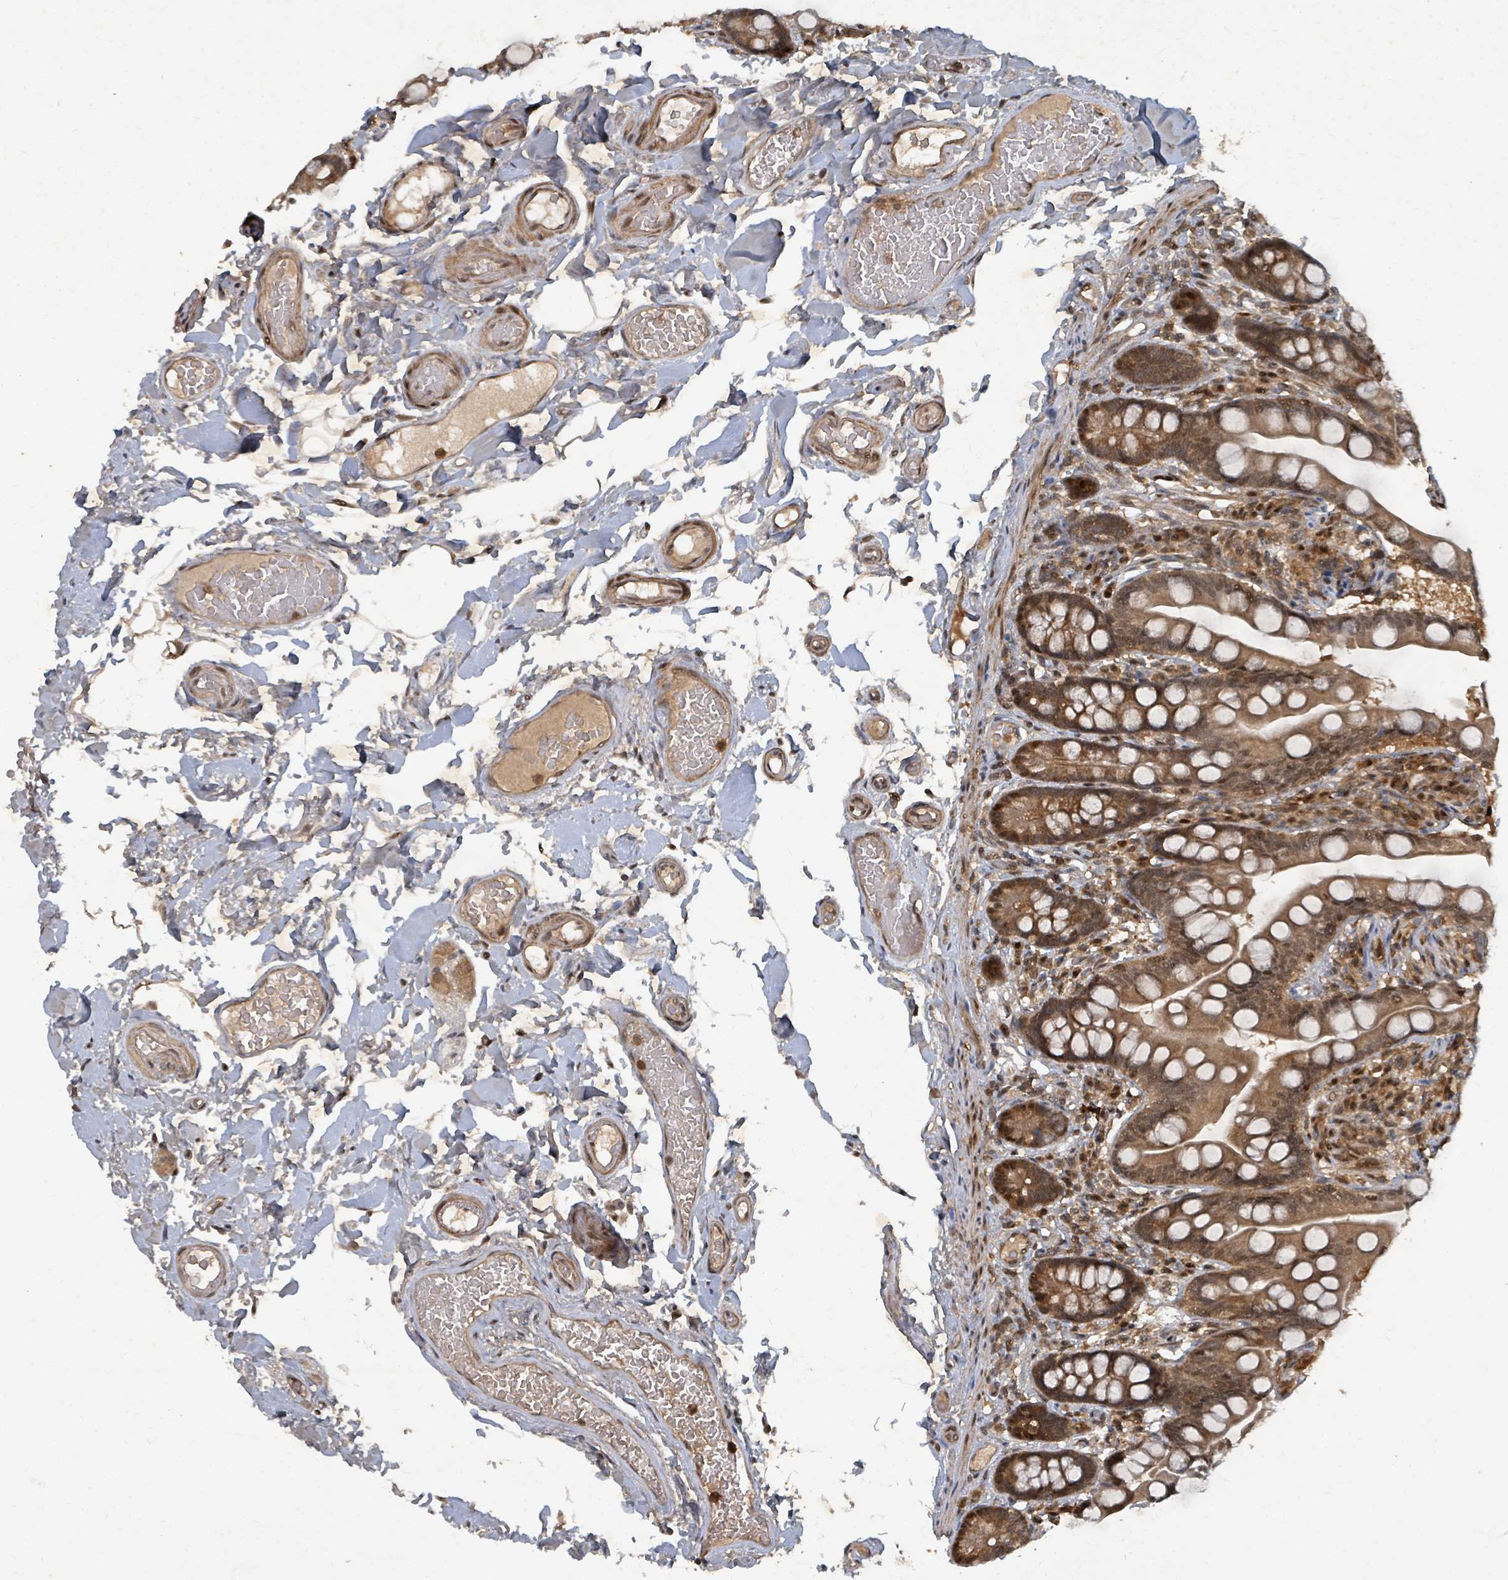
{"staining": {"intensity": "strong", "quantity": ">75%", "location": "cytoplasmic/membranous,nuclear"}, "tissue": "small intestine", "cell_type": "Glandular cells", "image_type": "normal", "snomed": [{"axis": "morphology", "description": "Normal tissue, NOS"}, {"axis": "topography", "description": "Small intestine"}], "caption": "IHC of unremarkable human small intestine shows high levels of strong cytoplasmic/membranous,nuclear expression in about >75% of glandular cells.", "gene": "KDM4E", "patient": {"sex": "female", "age": 64}}